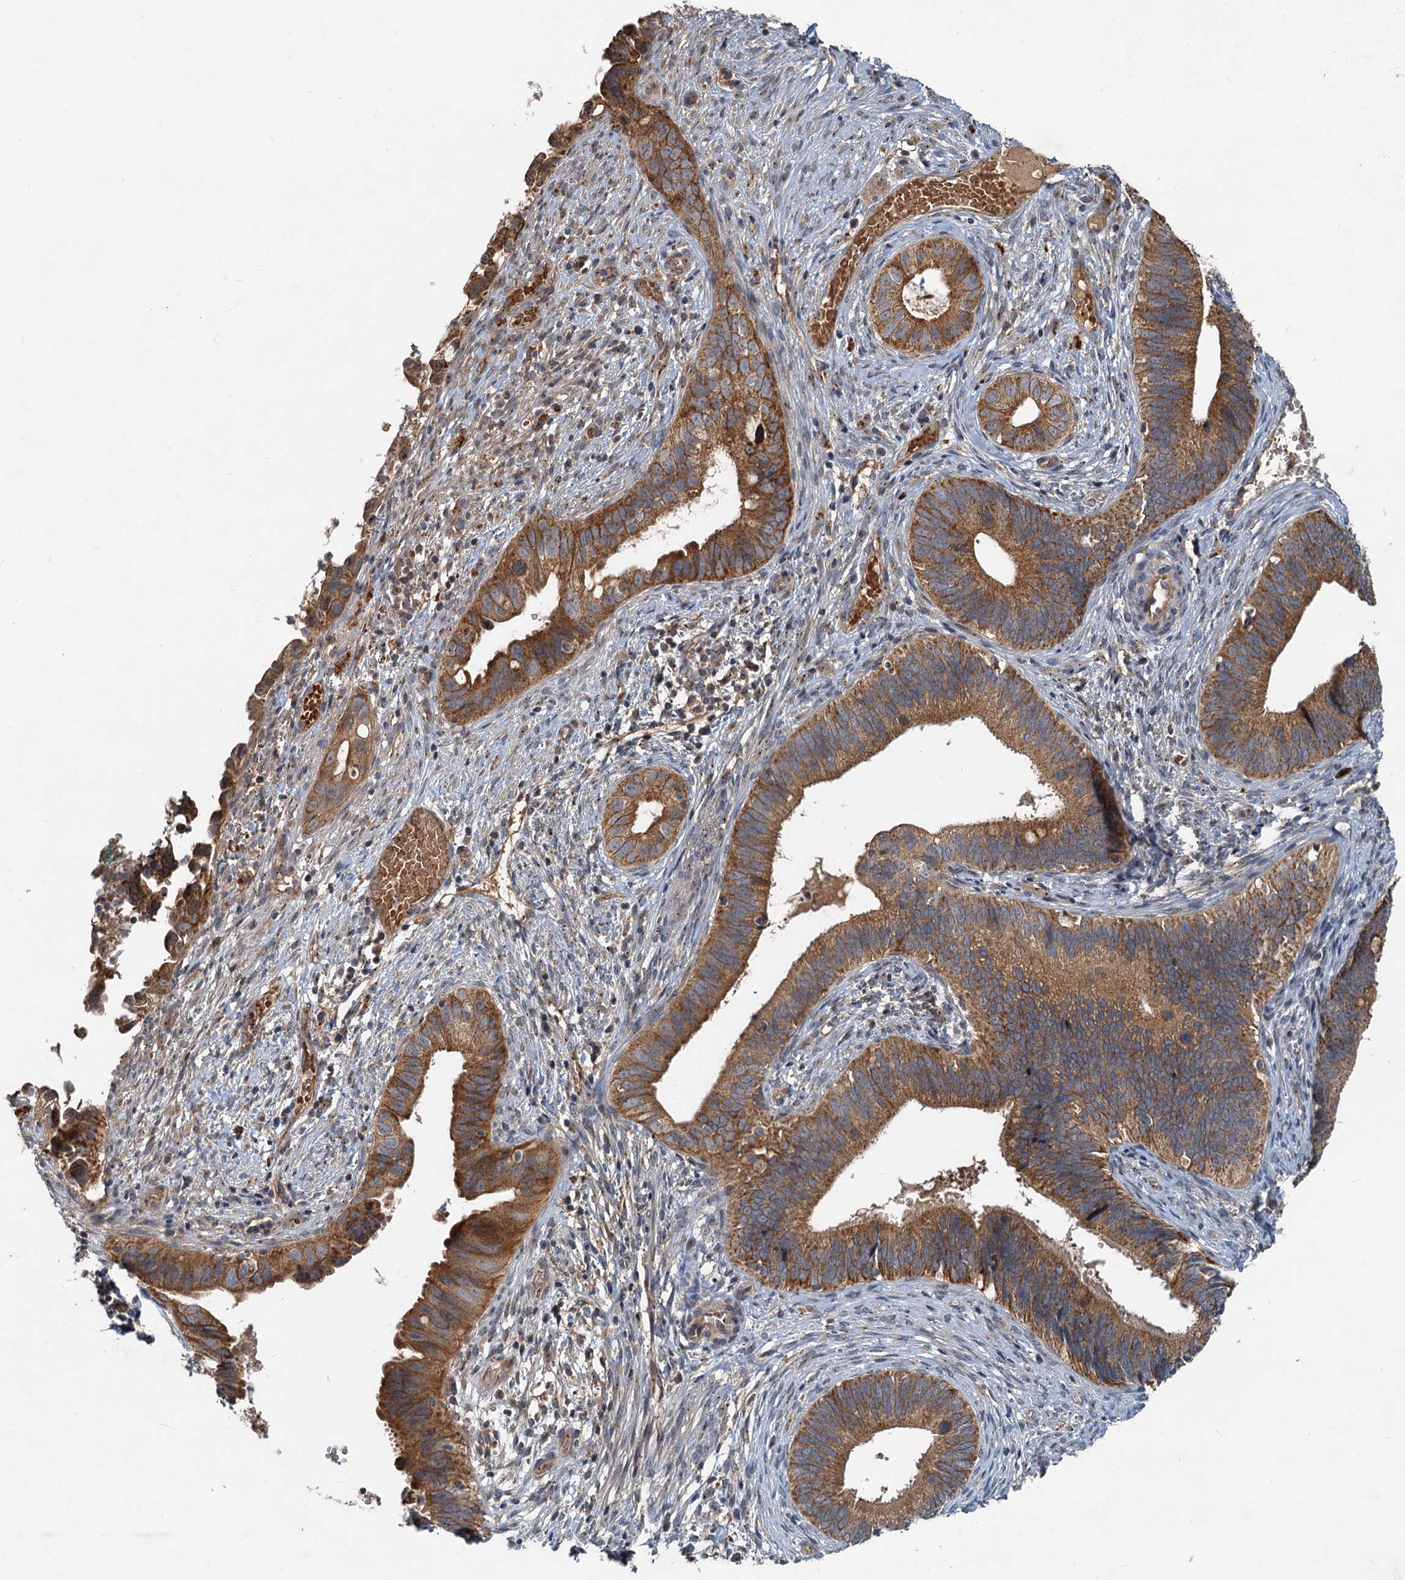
{"staining": {"intensity": "strong", "quantity": ">75%", "location": "cytoplasmic/membranous"}, "tissue": "cervical cancer", "cell_type": "Tumor cells", "image_type": "cancer", "snomed": [{"axis": "morphology", "description": "Adenocarcinoma, NOS"}, {"axis": "topography", "description": "Cervix"}], "caption": "Cervical cancer (adenocarcinoma) tissue shows strong cytoplasmic/membranous positivity in approximately >75% of tumor cells, visualized by immunohistochemistry.", "gene": "CEP68", "patient": {"sex": "female", "age": 42}}